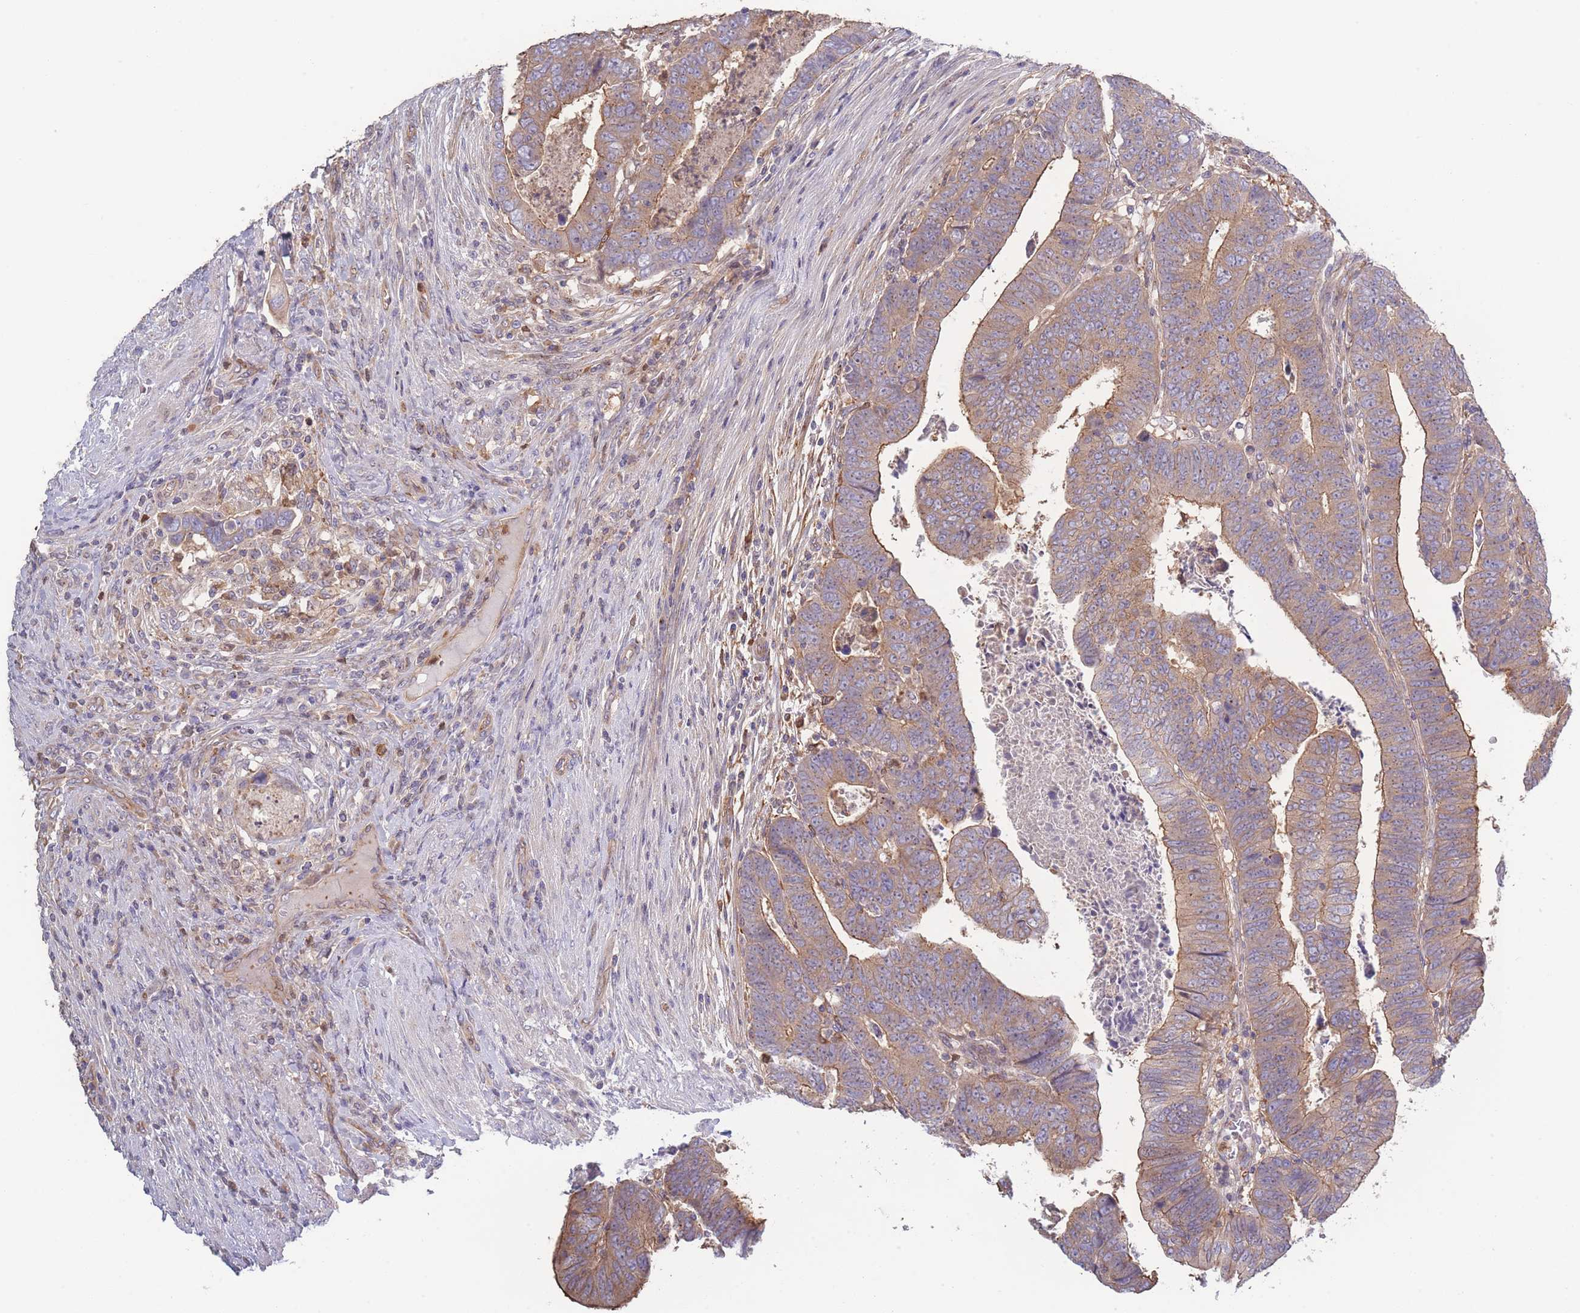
{"staining": {"intensity": "weak", "quantity": ">75%", "location": "cytoplasmic/membranous"}, "tissue": "colorectal cancer", "cell_type": "Tumor cells", "image_type": "cancer", "snomed": [{"axis": "morphology", "description": "Normal tissue, NOS"}, {"axis": "morphology", "description": "Adenocarcinoma, NOS"}, {"axis": "topography", "description": "Rectum"}], "caption": "Adenocarcinoma (colorectal) tissue exhibits weak cytoplasmic/membranous positivity in about >75% of tumor cells", "gene": "STEAP3", "patient": {"sex": "female", "age": 65}}